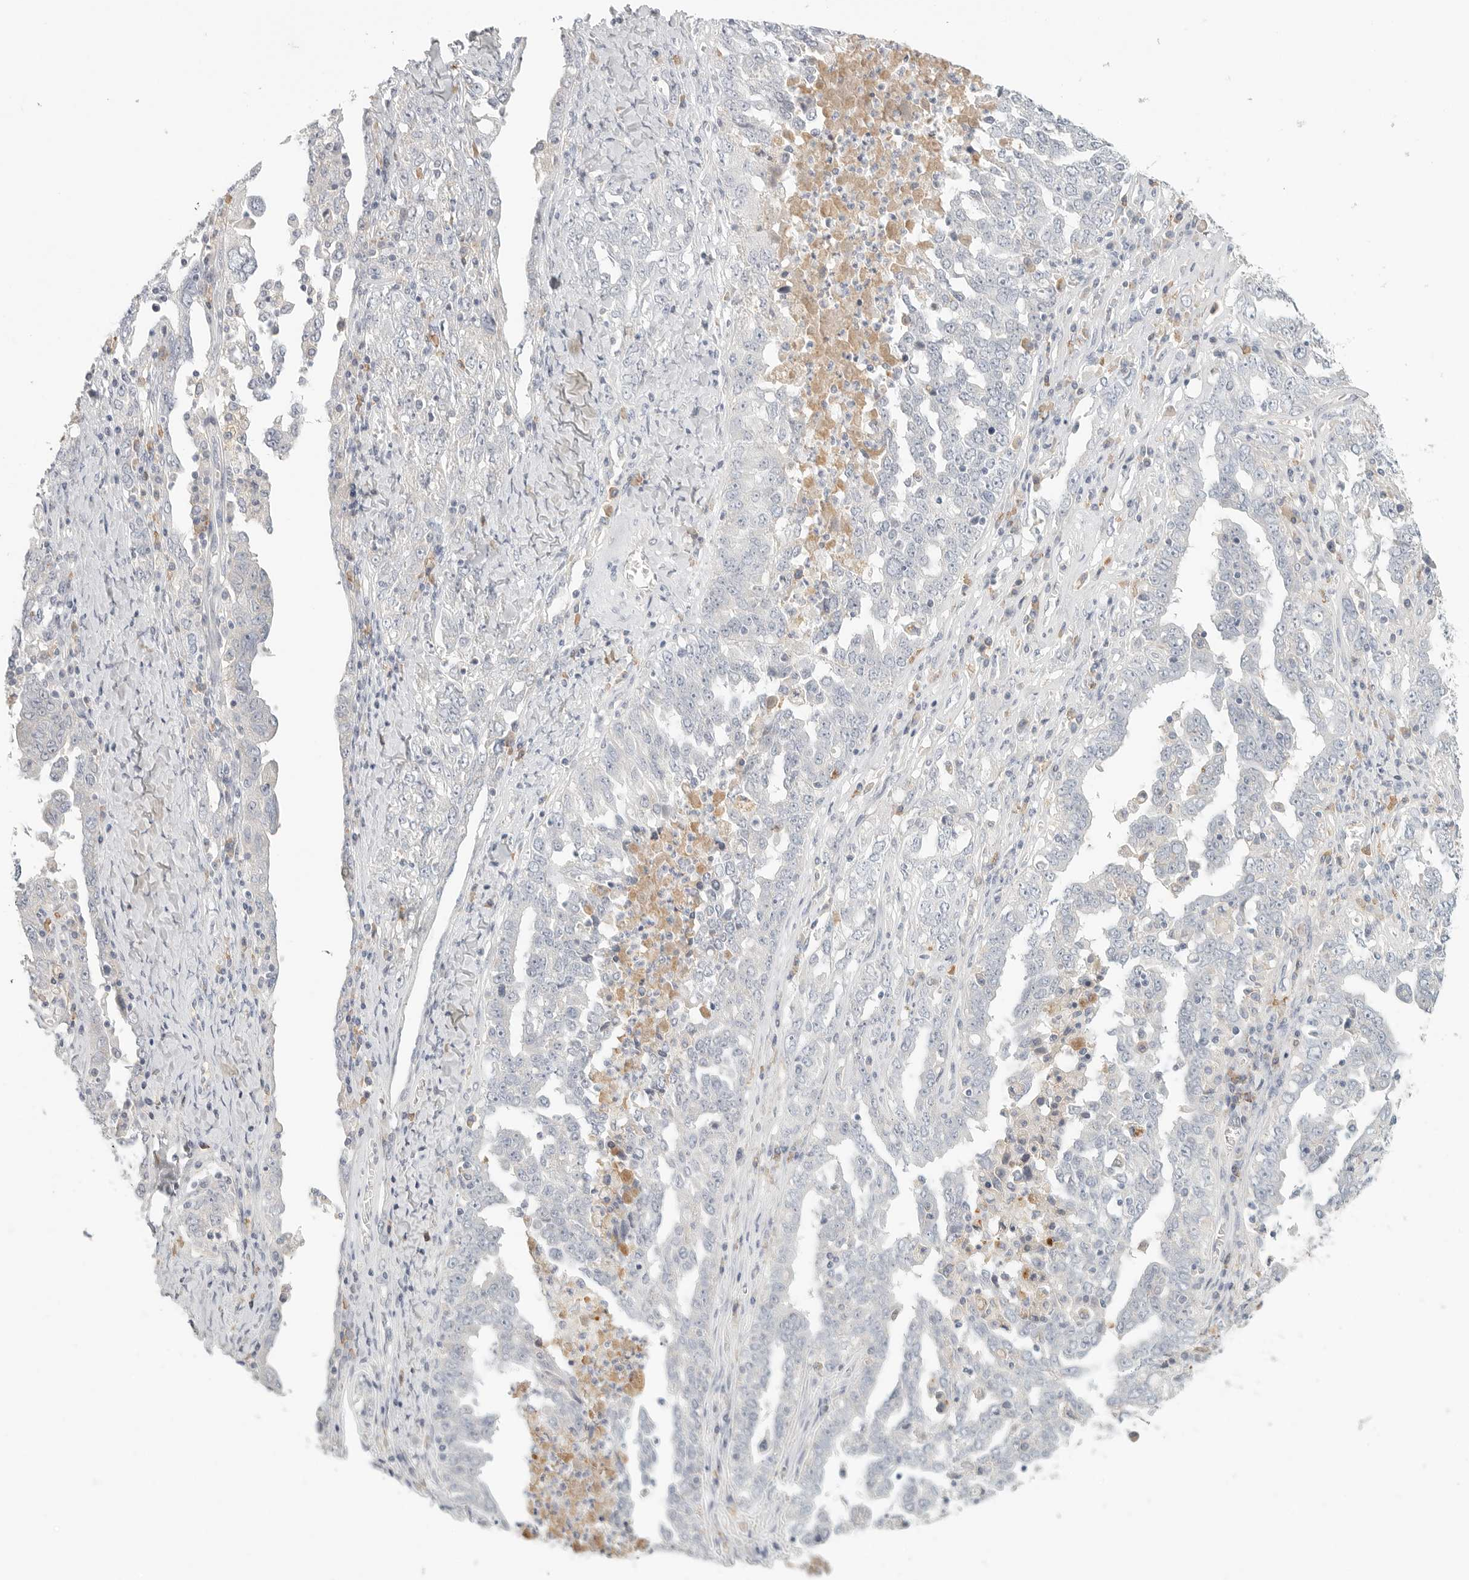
{"staining": {"intensity": "negative", "quantity": "none", "location": "none"}, "tissue": "ovarian cancer", "cell_type": "Tumor cells", "image_type": "cancer", "snomed": [{"axis": "morphology", "description": "Carcinoma, endometroid"}, {"axis": "topography", "description": "Ovary"}], "caption": "High magnification brightfield microscopy of endometroid carcinoma (ovarian) stained with DAB (3,3'-diaminobenzidine) (brown) and counterstained with hematoxylin (blue): tumor cells show no significant positivity.", "gene": "SLC25A36", "patient": {"sex": "female", "age": 62}}